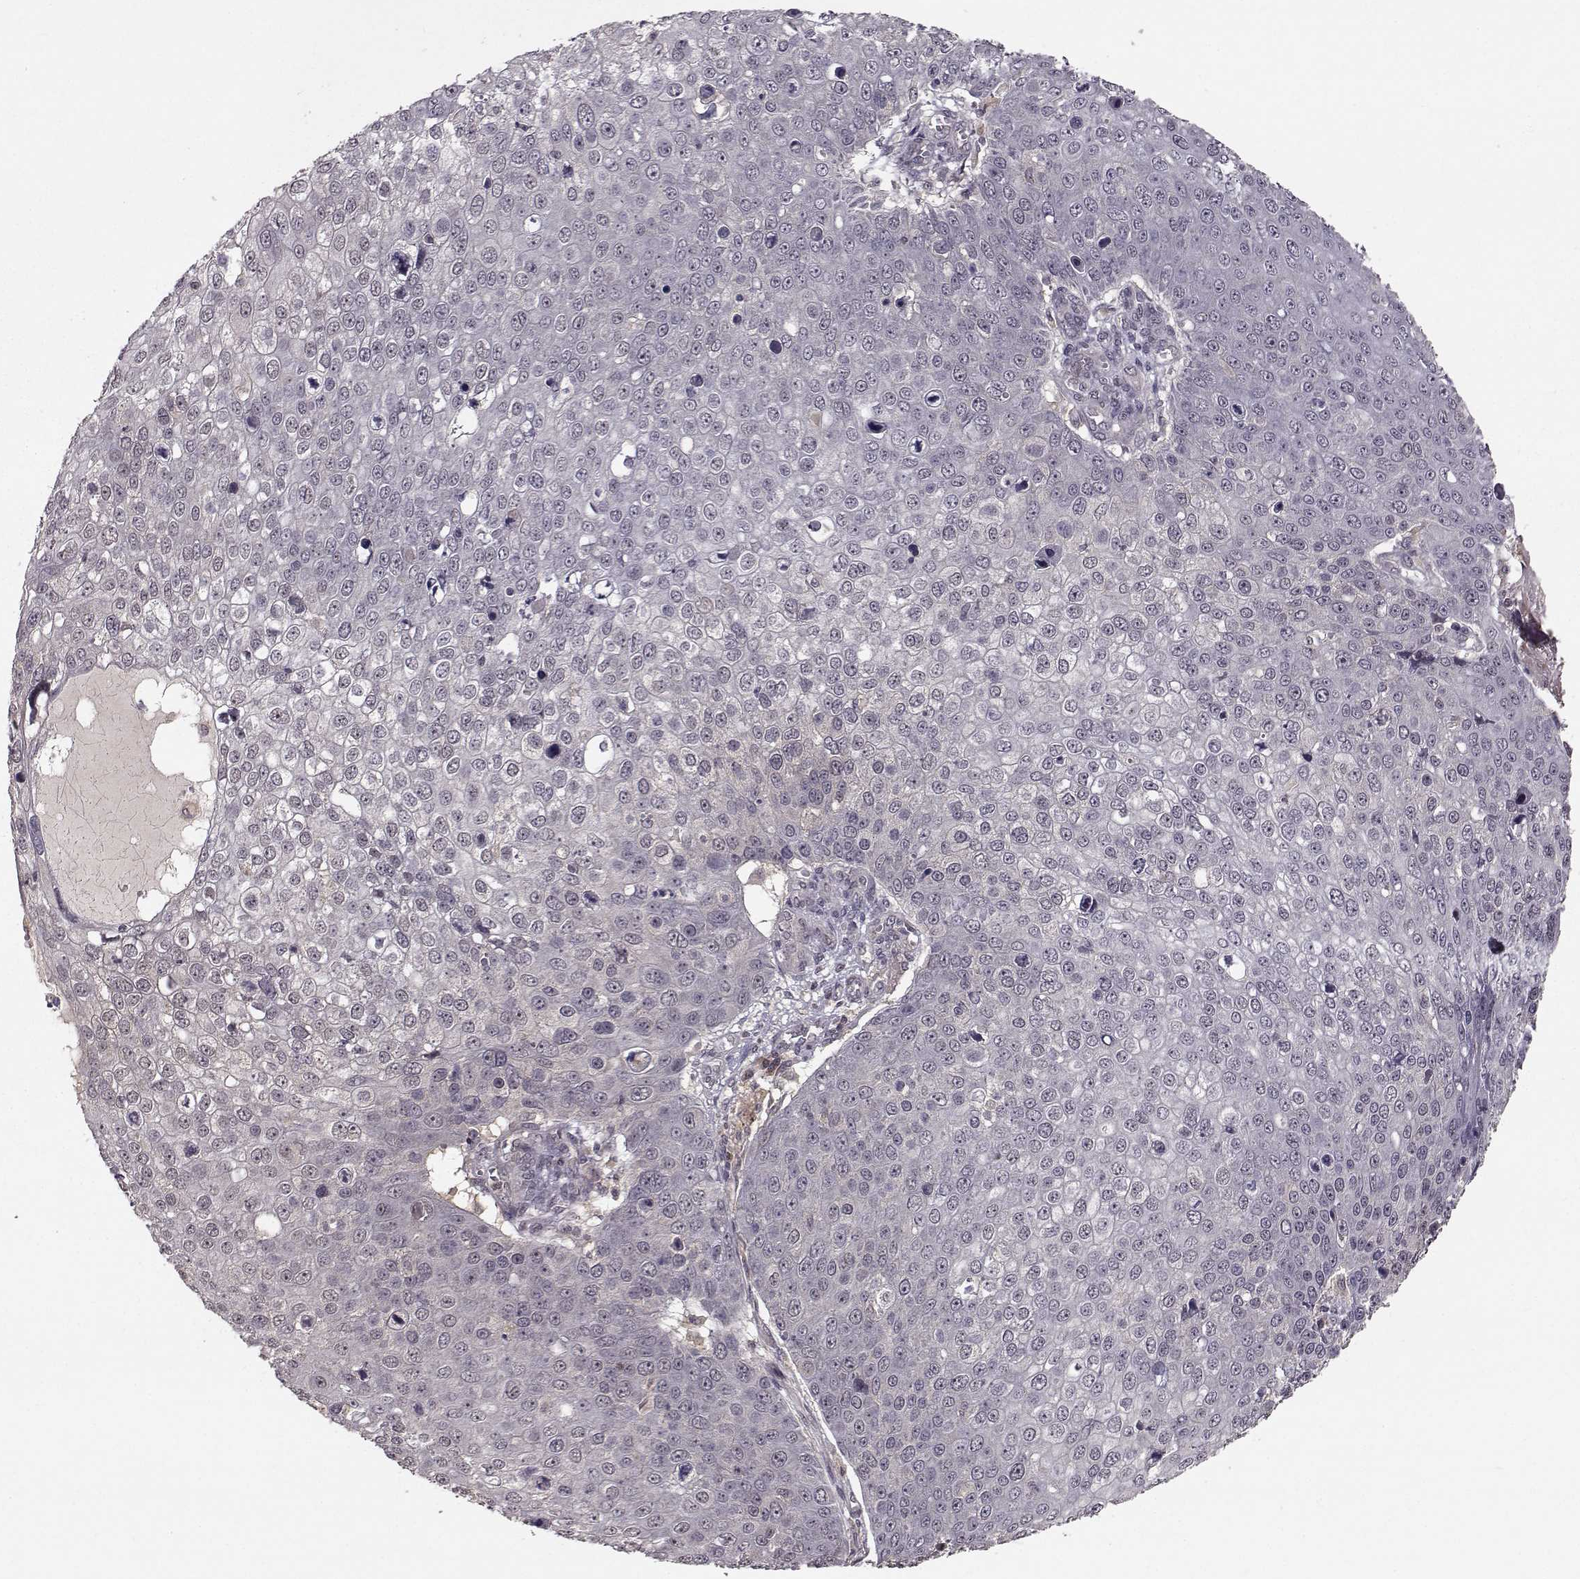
{"staining": {"intensity": "negative", "quantity": "none", "location": "none"}, "tissue": "skin cancer", "cell_type": "Tumor cells", "image_type": "cancer", "snomed": [{"axis": "morphology", "description": "Squamous cell carcinoma, NOS"}, {"axis": "topography", "description": "Skin"}], "caption": "IHC image of human squamous cell carcinoma (skin) stained for a protein (brown), which shows no positivity in tumor cells.", "gene": "PLEKHG3", "patient": {"sex": "male", "age": 71}}